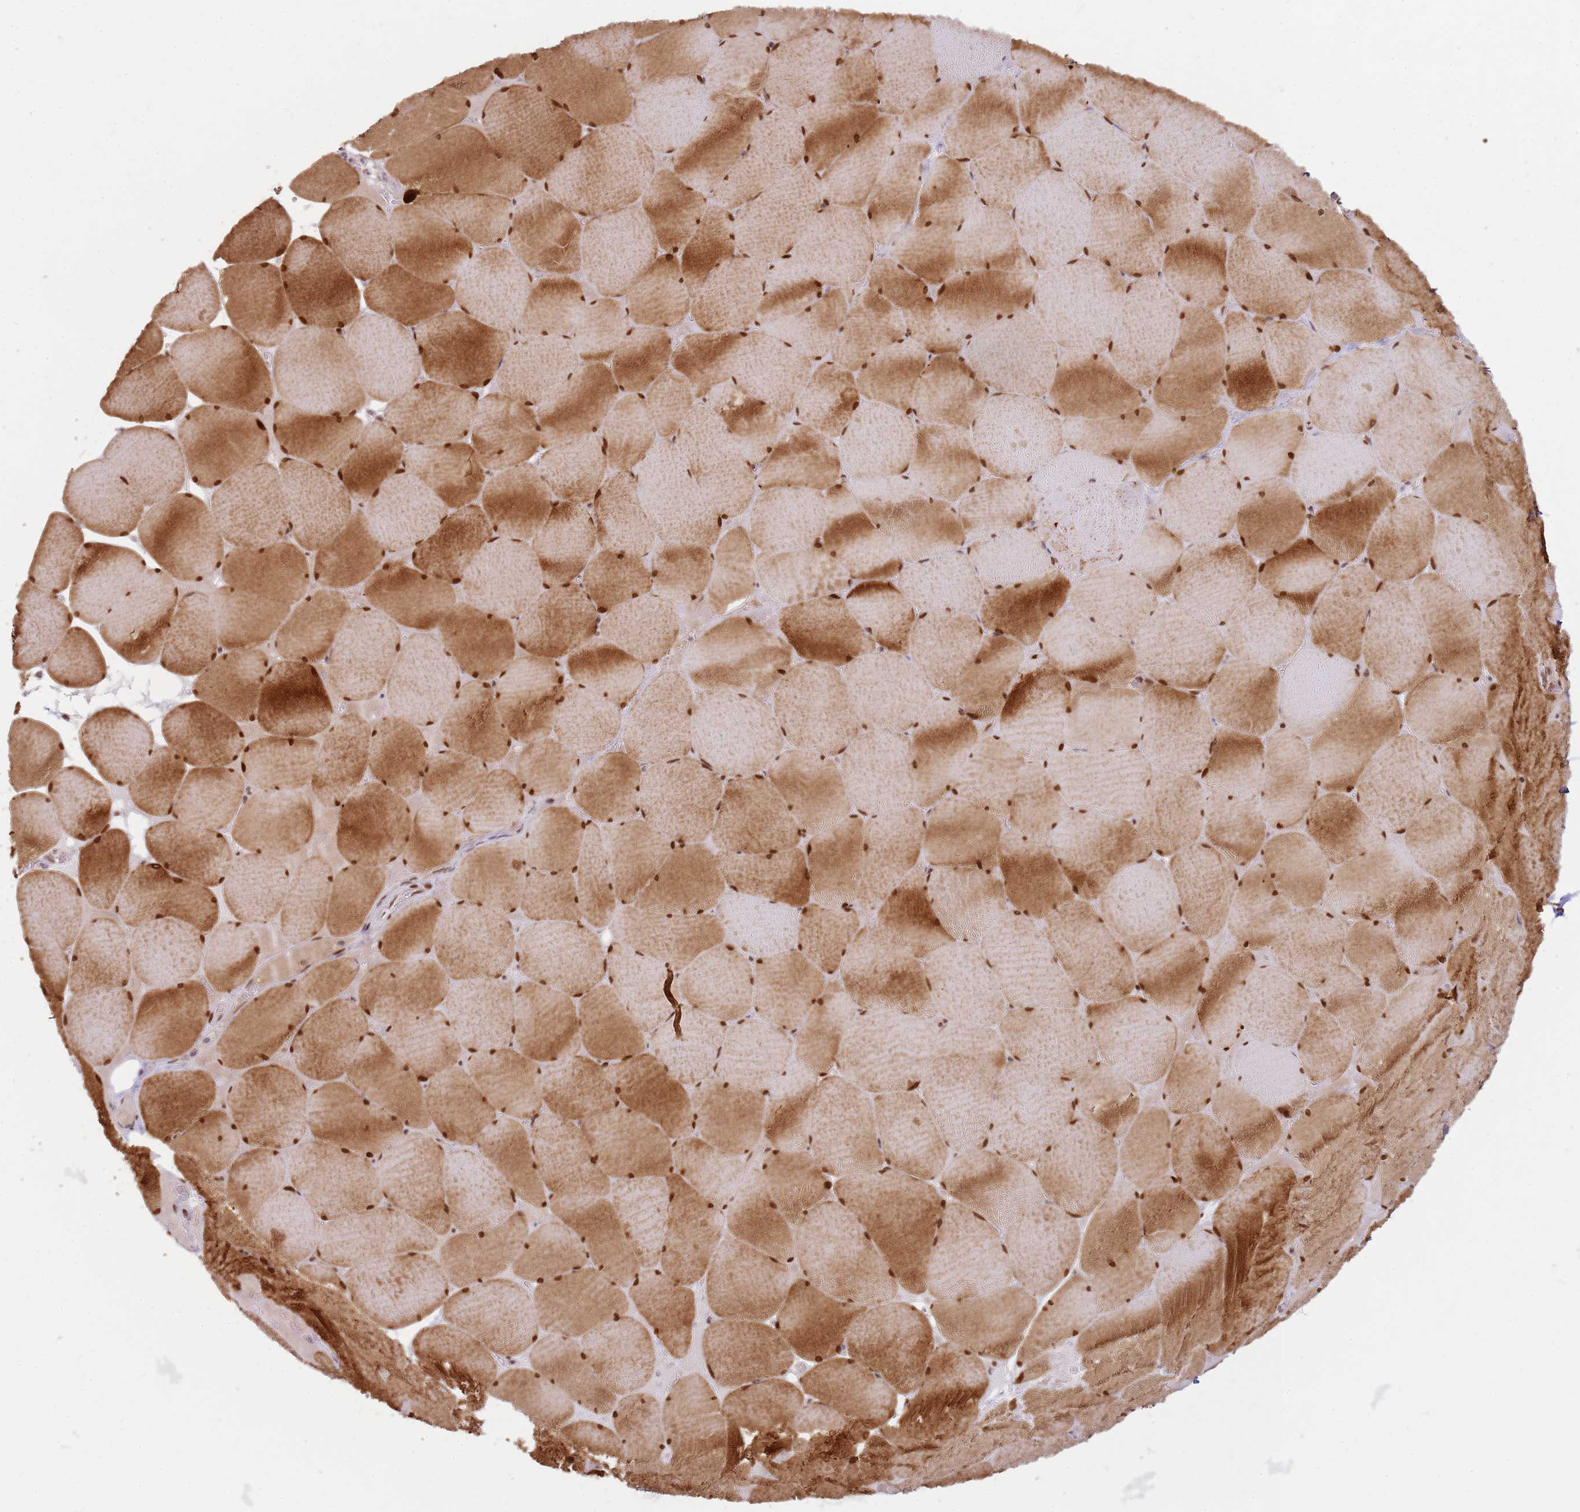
{"staining": {"intensity": "moderate", "quantity": ">75%", "location": "cytoplasmic/membranous,nuclear"}, "tissue": "skeletal muscle", "cell_type": "Myocytes", "image_type": "normal", "snomed": [{"axis": "morphology", "description": "Normal tissue, NOS"}, {"axis": "topography", "description": "Skeletal muscle"}, {"axis": "topography", "description": "Head-Neck"}], "caption": "Normal skeletal muscle demonstrates moderate cytoplasmic/membranous,nuclear positivity in approximately >75% of myocytes, visualized by immunohistochemistry. The staining was performed using DAB, with brown indicating positive protein expression. Nuclei are stained blue with hematoxylin.", "gene": "PHC2", "patient": {"sex": "male", "age": 66}}